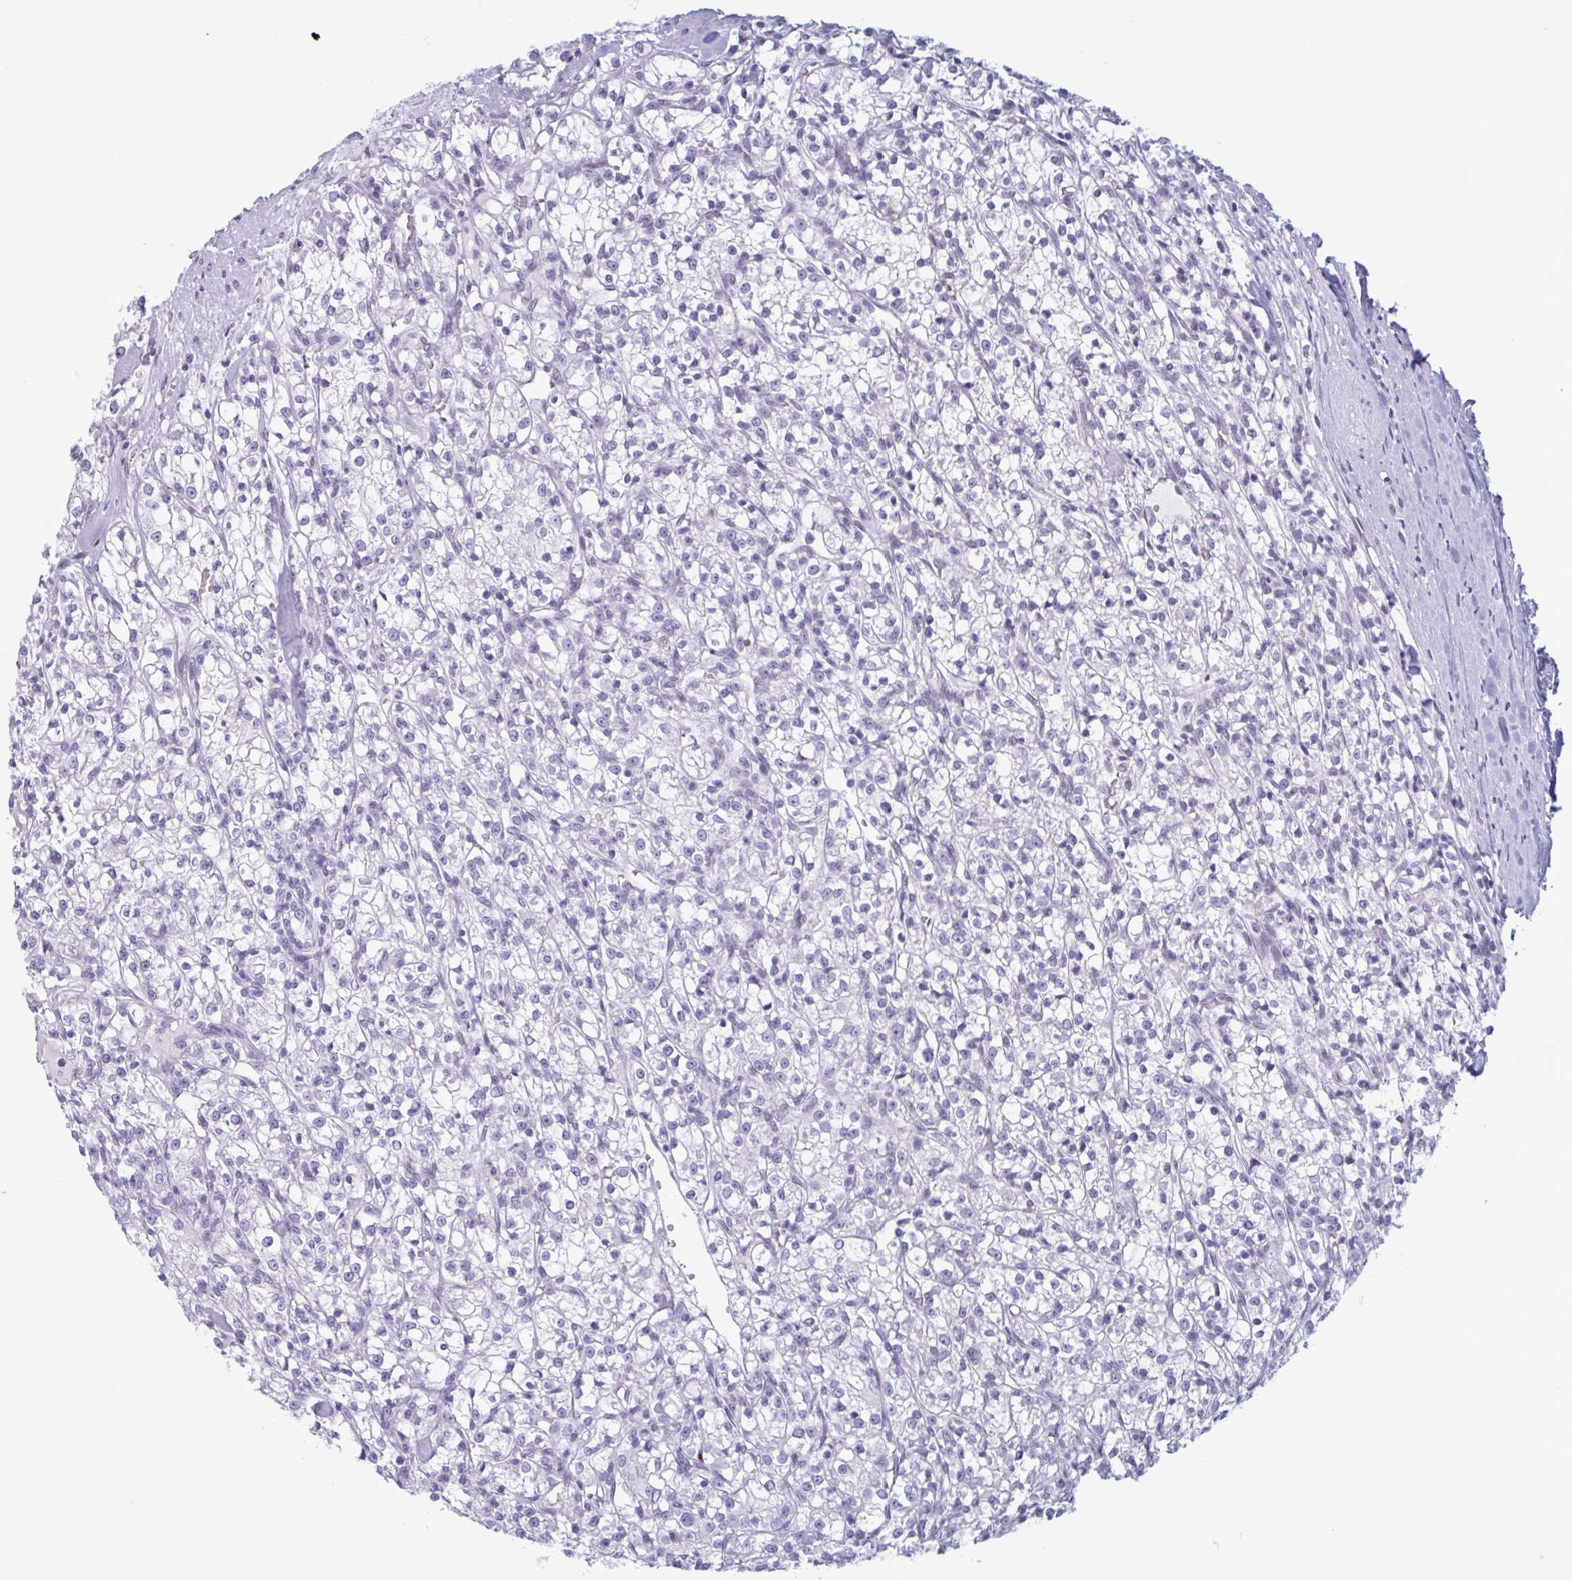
{"staining": {"intensity": "negative", "quantity": "none", "location": "none"}, "tissue": "renal cancer", "cell_type": "Tumor cells", "image_type": "cancer", "snomed": [{"axis": "morphology", "description": "Adenocarcinoma, NOS"}, {"axis": "topography", "description": "Kidney"}], "caption": "DAB immunohistochemical staining of human renal cancer (adenocarcinoma) demonstrates no significant staining in tumor cells.", "gene": "MSMB", "patient": {"sex": "female", "age": 59}}